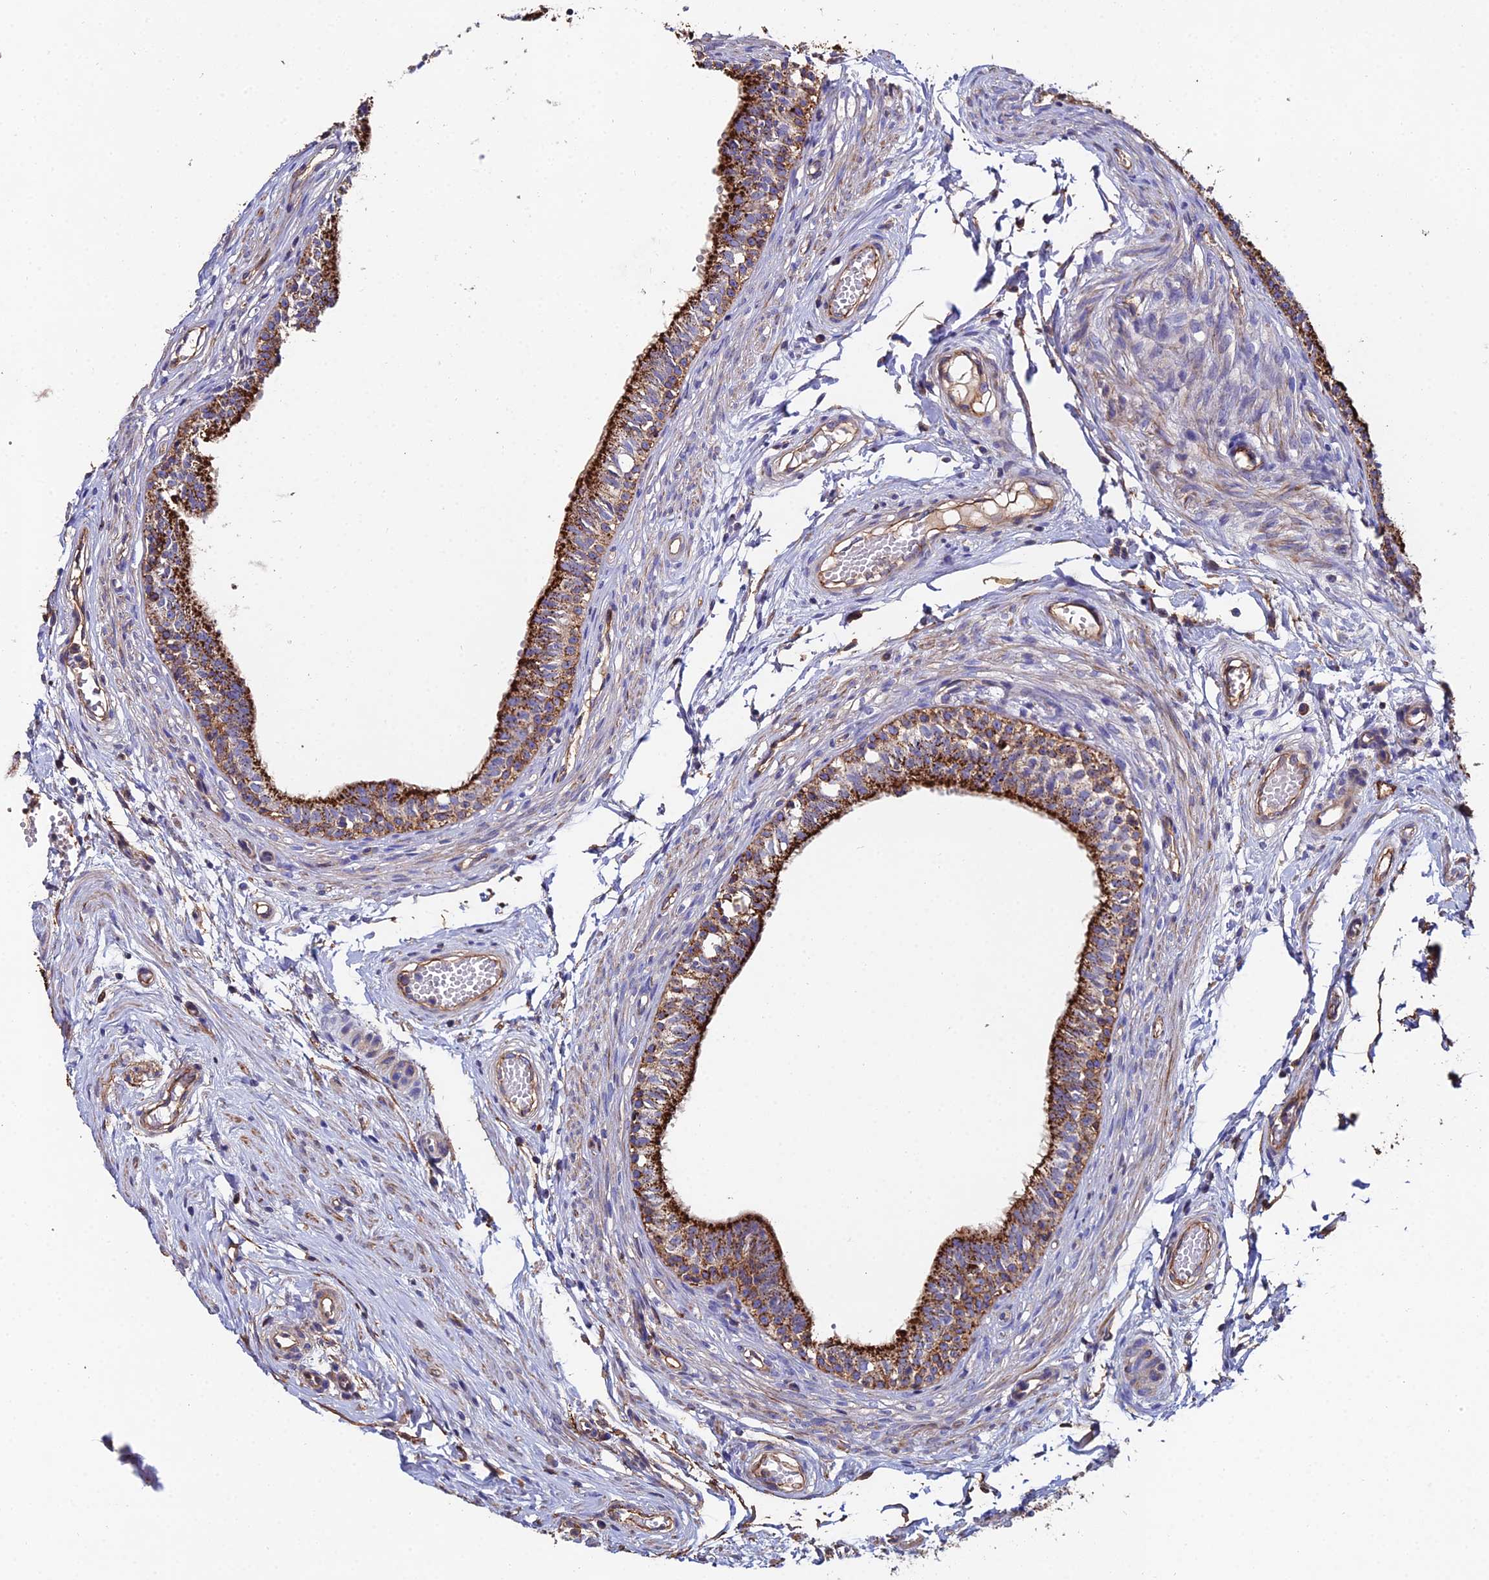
{"staining": {"intensity": "strong", "quantity": "25%-75%", "location": "cytoplasmic/membranous"}, "tissue": "epididymis", "cell_type": "Glandular cells", "image_type": "normal", "snomed": [{"axis": "morphology", "description": "Normal tissue, NOS"}, {"axis": "topography", "description": "Epididymis, spermatic cord, NOS"}], "caption": "Protein expression by immunohistochemistry reveals strong cytoplasmic/membranous expression in about 25%-75% of glandular cells in benign epididymis. (brown staining indicates protein expression, while blue staining denotes nuclei).", "gene": "C6", "patient": {"sex": "male", "age": 22}}